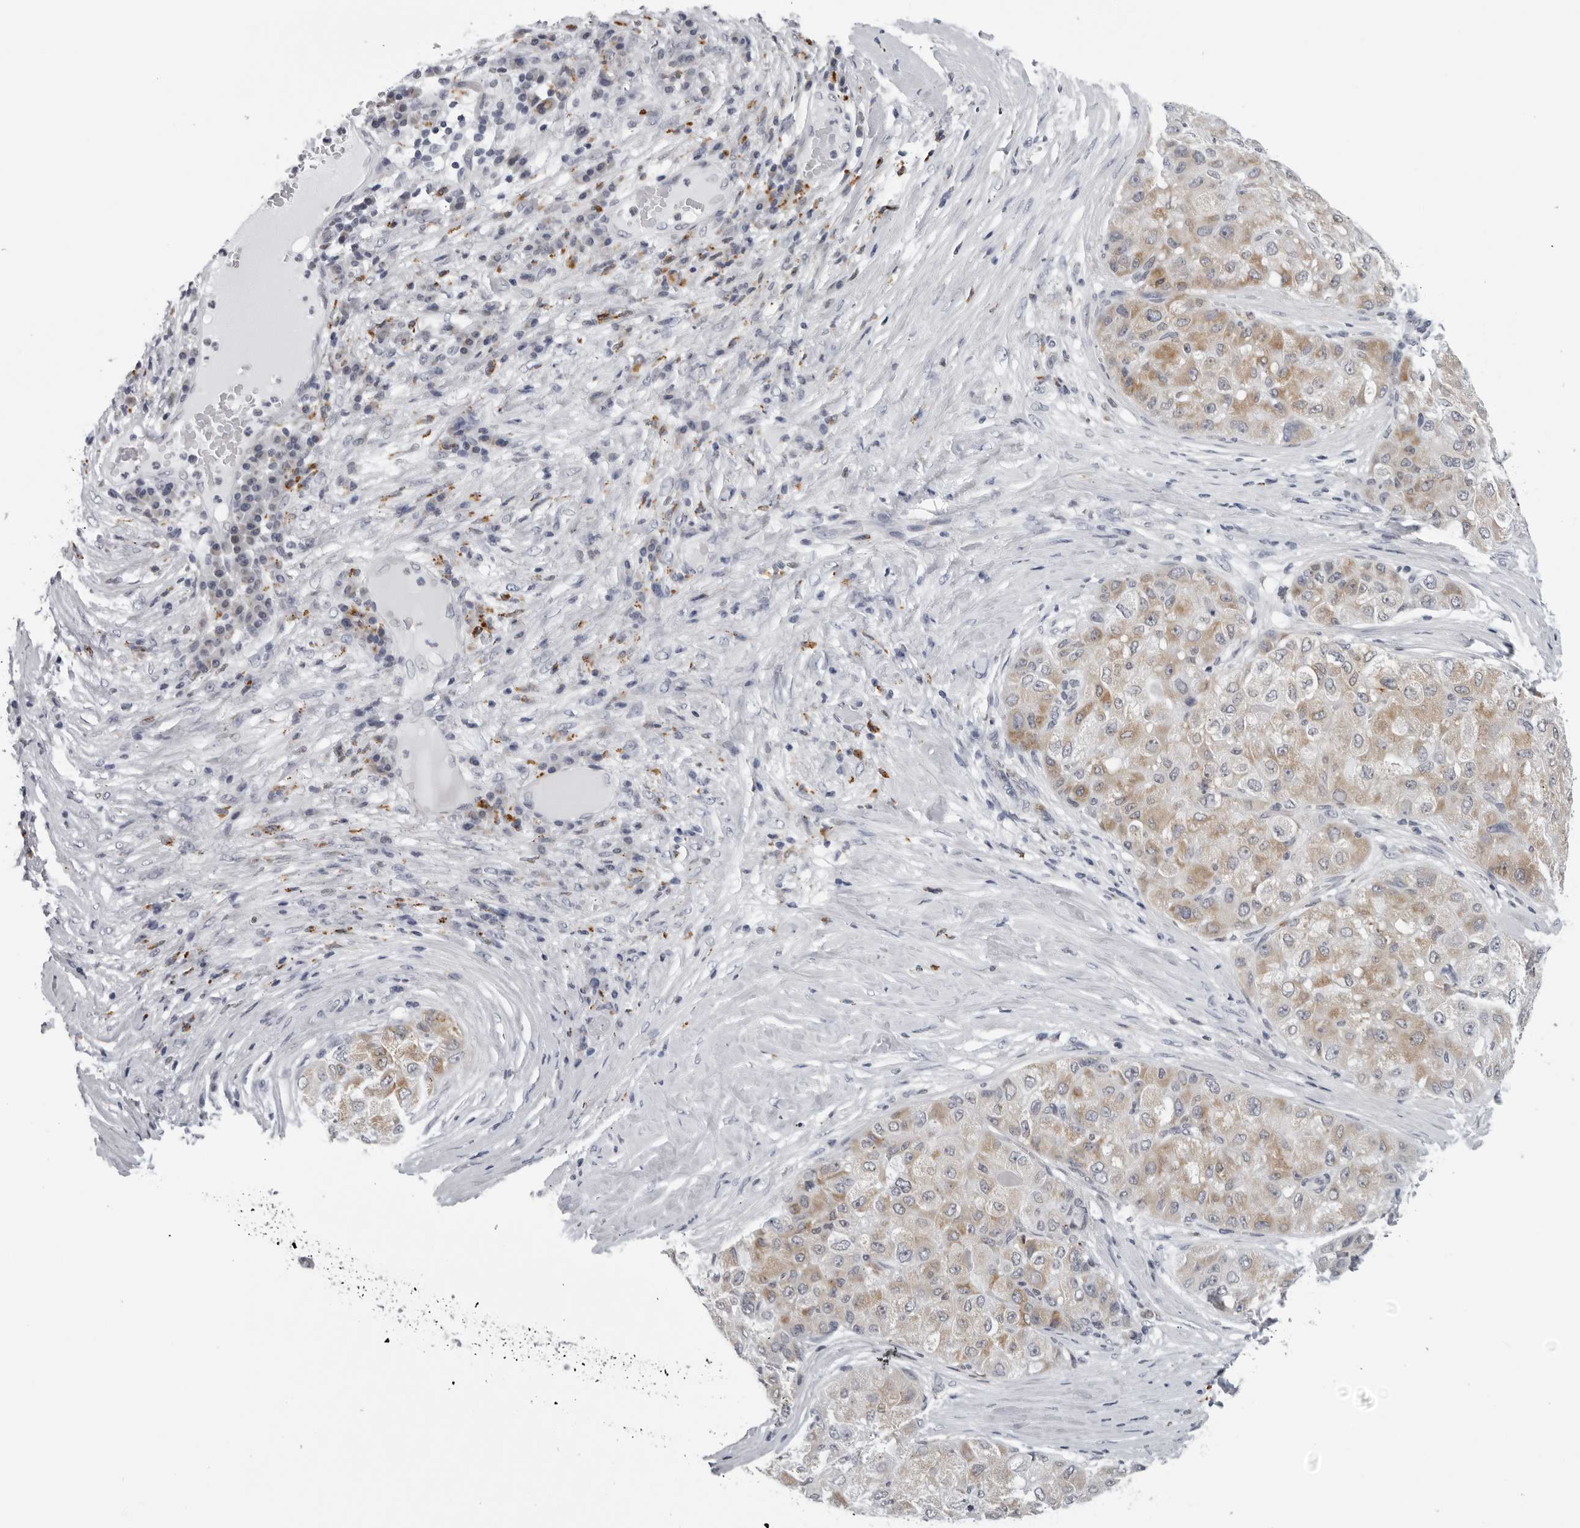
{"staining": {"intensity": "moderate", "quantity": ">75%", "location": "cytoplasmic/membranous"}, "tissue": "liver cancer", "cell_type": "Tumor cells", "image_type": "cancer", "snomed": [{"axis": "morphology", "description": "Carcinoma, Hepatocellular, NOS"}, {"axis": "topography", "description": "Liver"}], "caption": "The histopathology image demonstrates immunohistochemical staining of hepatocellular carcinoma (liver). There is moderate cytoplasmic/membranous expression is present in about >75% of tumor cells.", "gene": "CPT2", "patient": {"sex": "male", "age": 80}}